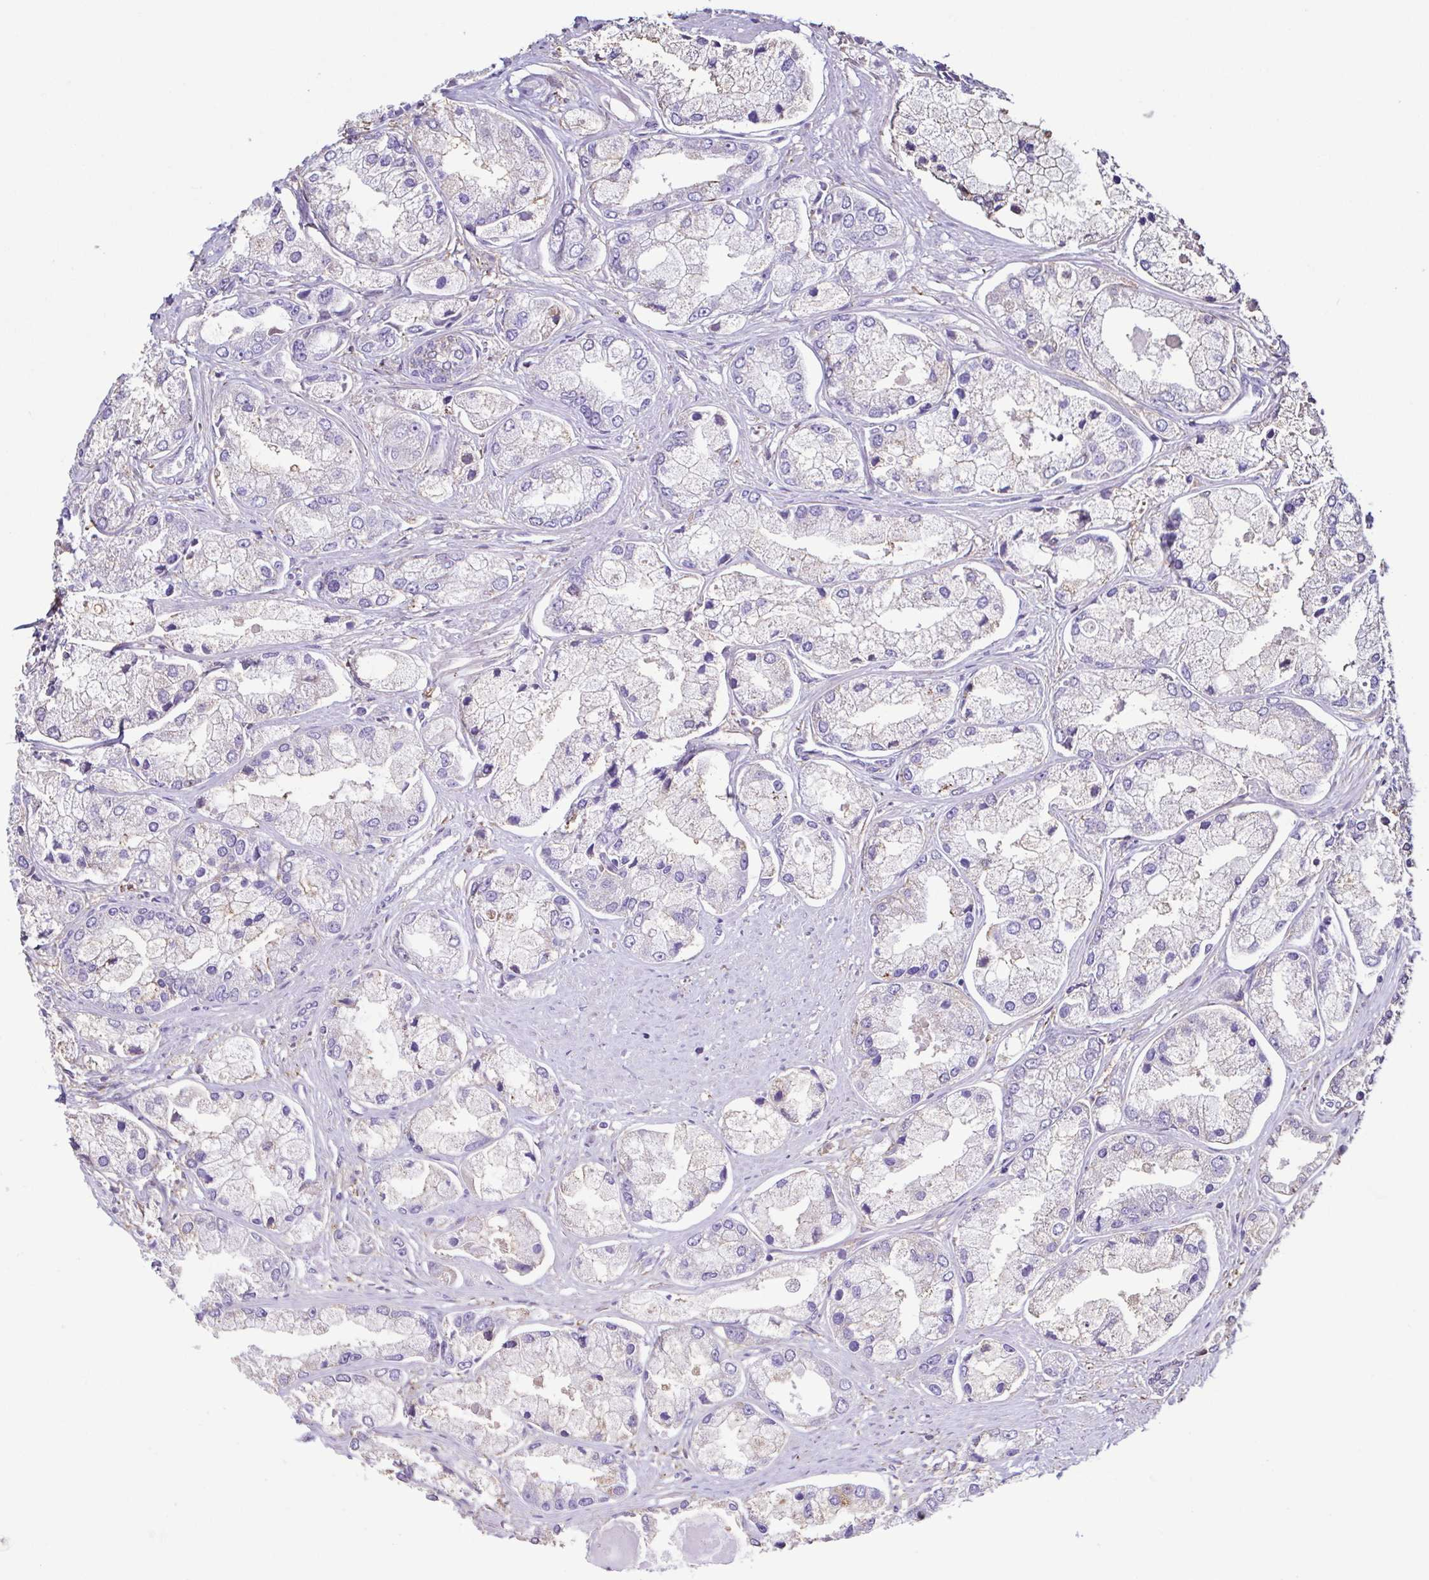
{"staining": {"intensity": "negative", "quantity": "none", "location": "none"}, "tissue": "prostate cancer", "cell_type": "Tumor cells", "image_type": "cancer", "snomed": [{"axis": "morphology", "description": "Adenocarcinoma, Low grade"}, {"axis": "topography", "description": "Prostate"}], "caption": "Tumor cells show no significant protein positivity in low-grade adenocarcinoma (prostate).", "gene": "ANXA10", "patient": {"sex": "male", "age": 69}}